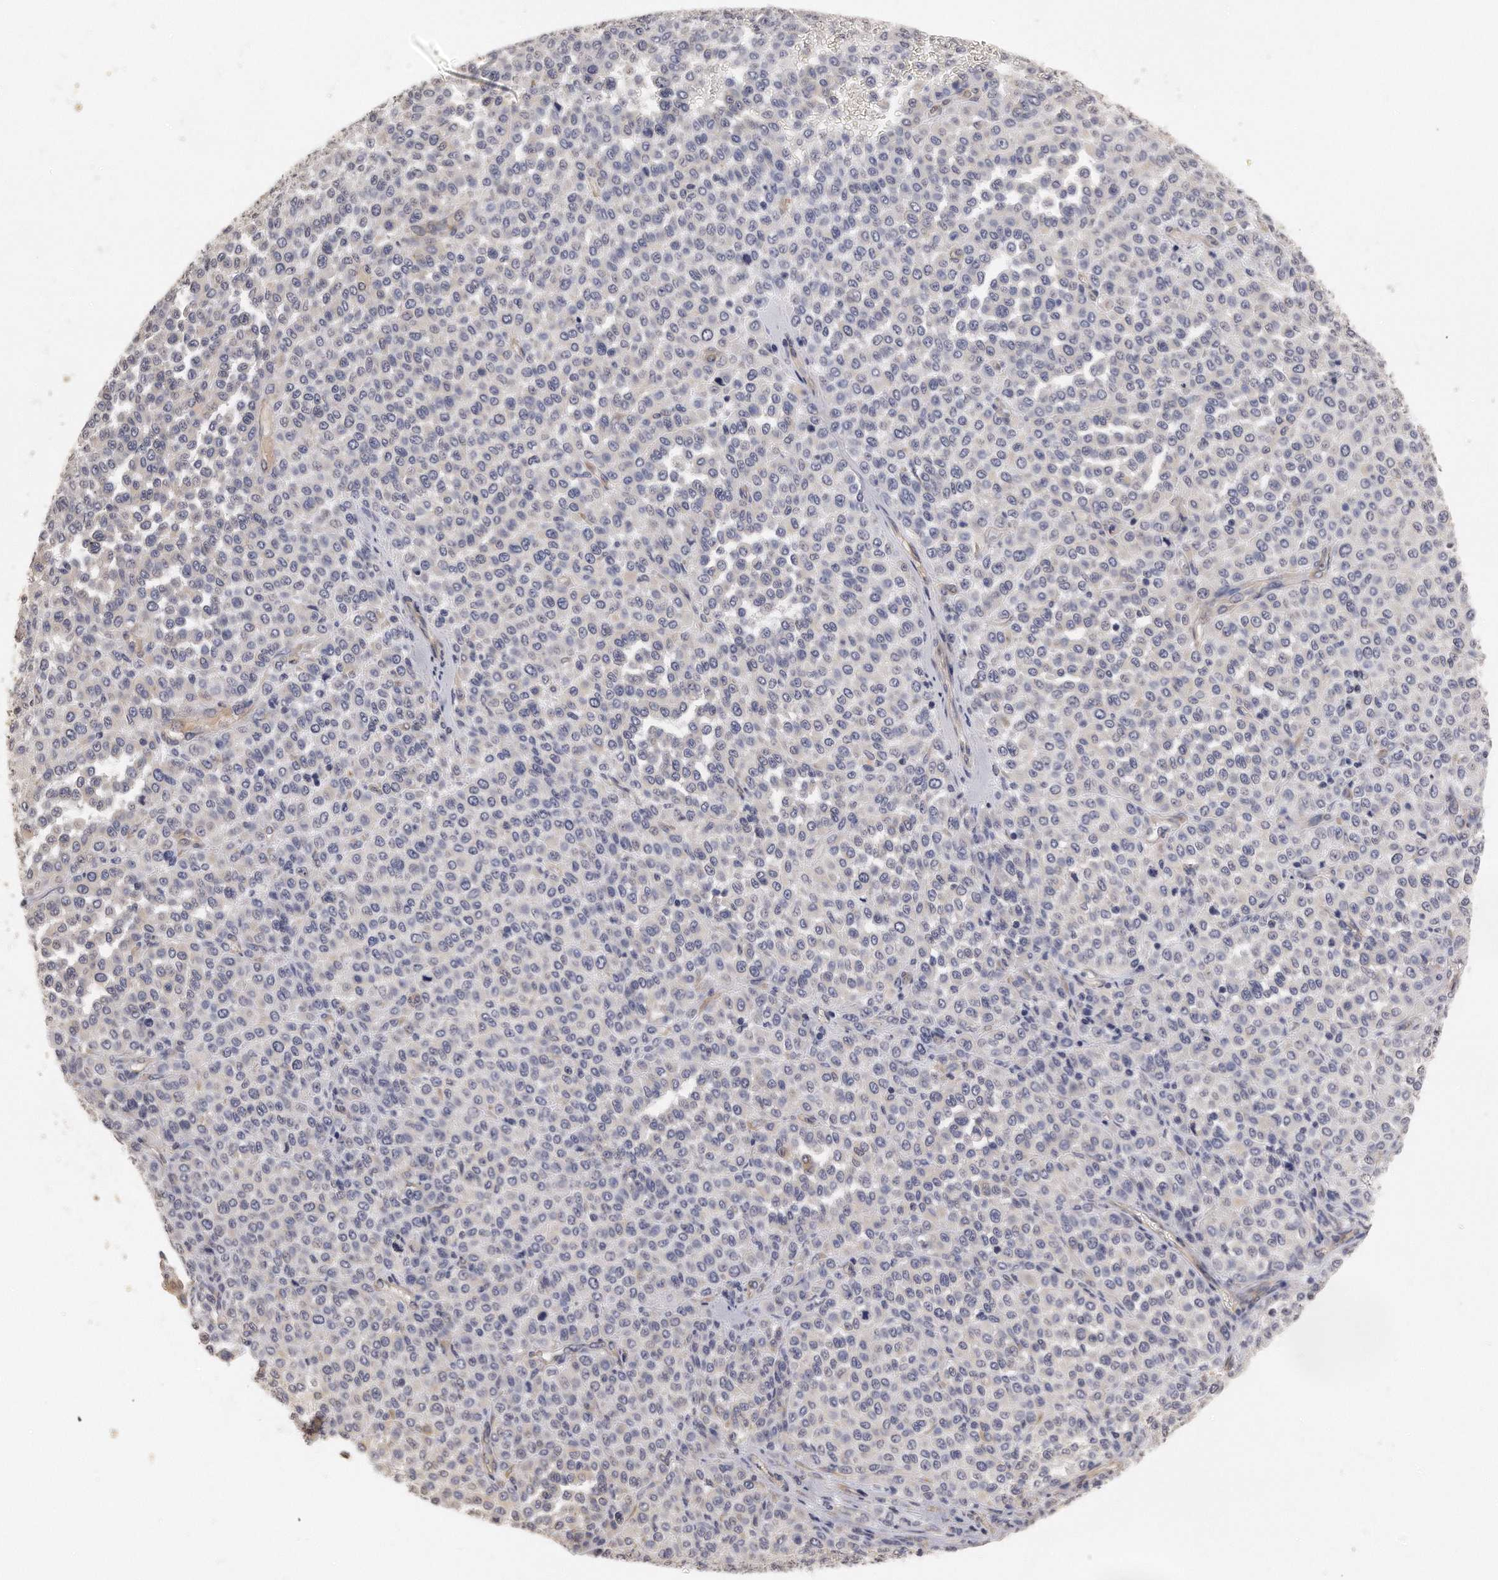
{"staining": {"intensity": "negative", "quantity": "none", "location": "none"}, "tissue": "melanoma", "cell_type": "Tumor cells", "image_type": "cancer", "snomed": [{"axis": "morphology", "description": "Malignant melanoma, Metastatic site"}, {"axis": "topography", "description": "Pancreas"}], "caption": "Tumor cells are negative for protein expression in human malignant melanoma (metastatic site).", "gene": "CHST7", "patient": {"sex": "female", "age": 30}}